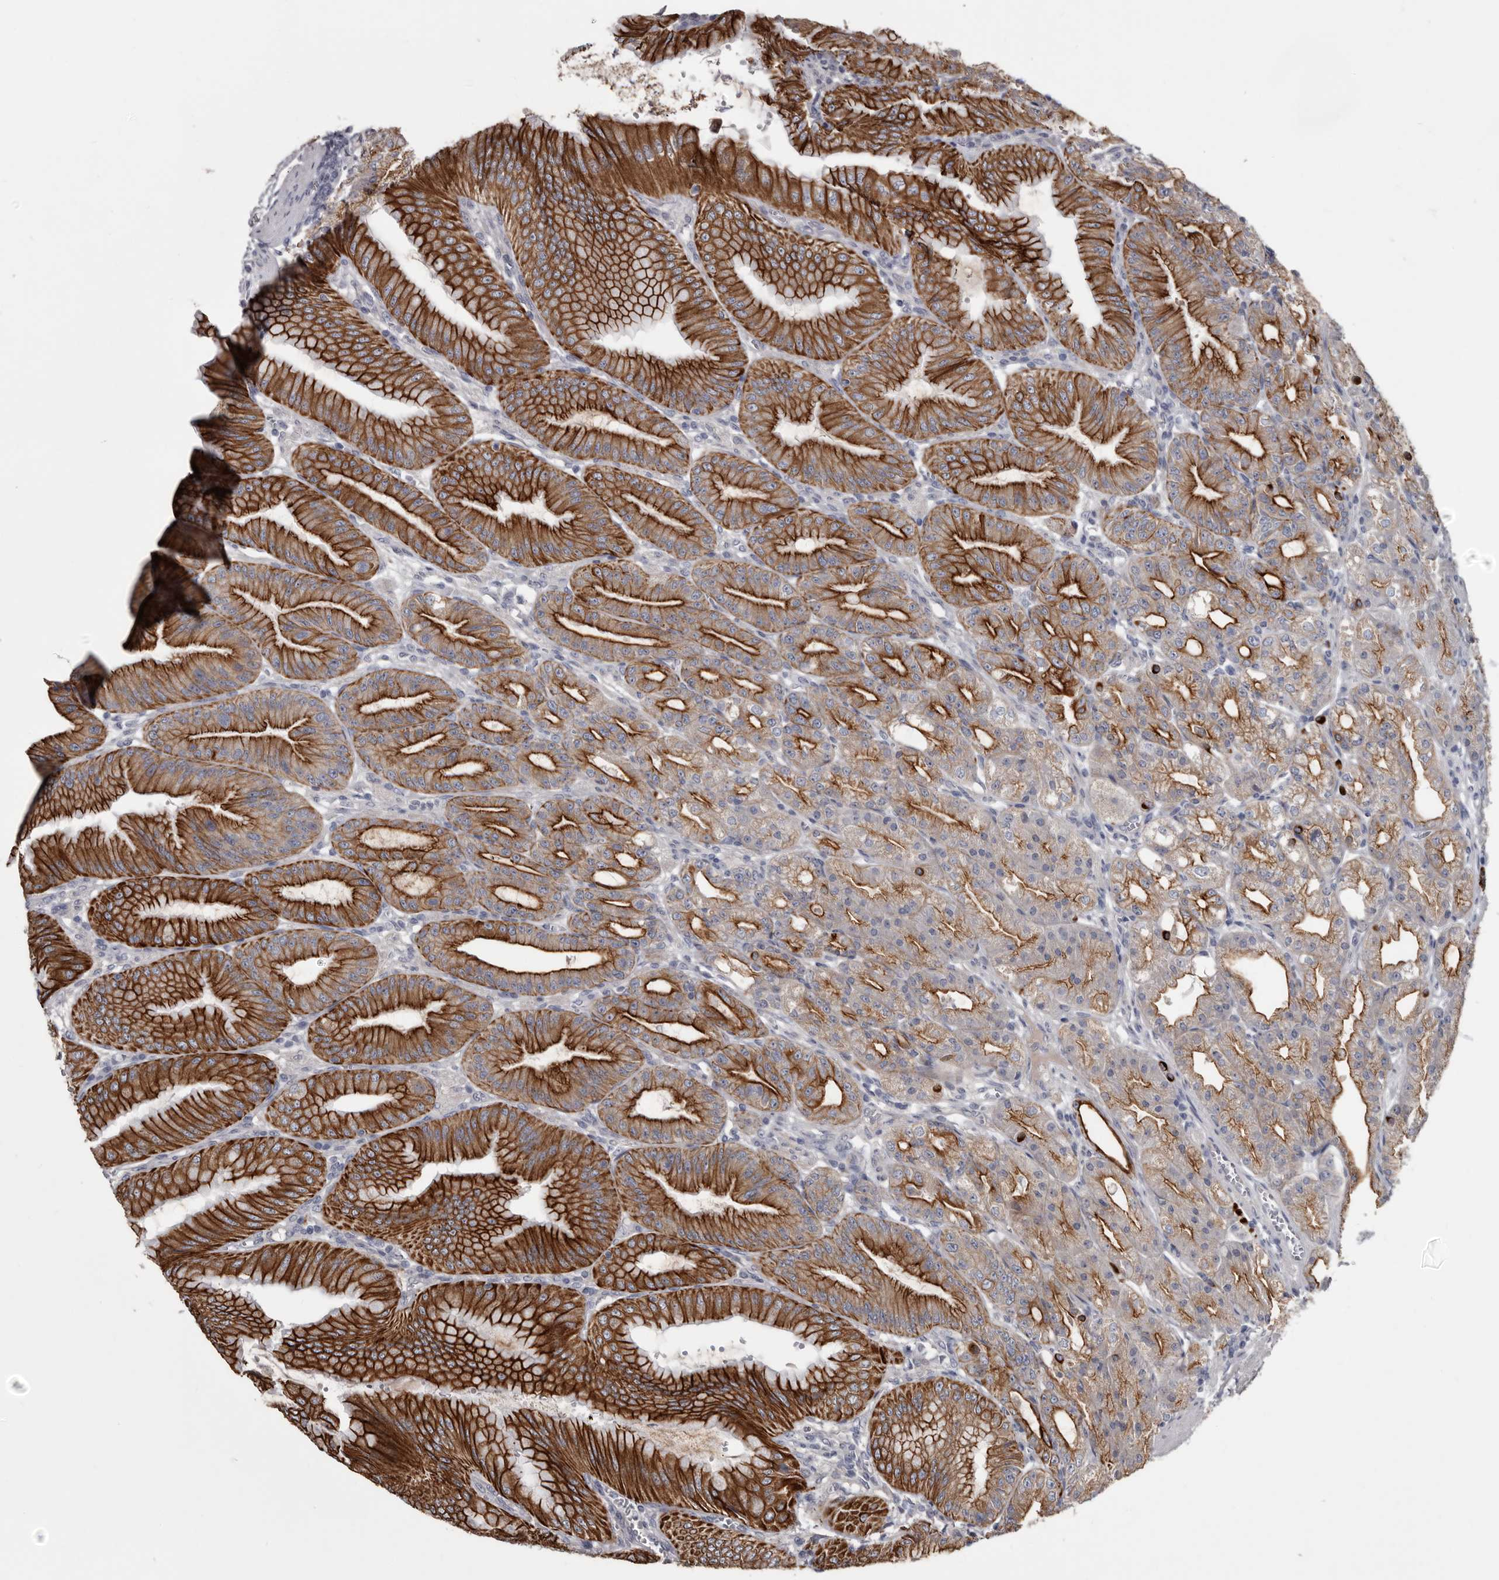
{"staining": {"intensity": "strong", "quantity": "25%-75%", "location": "cytoplasmic/membranous"}, "tissue": "stomach", "cell_type": "Glandular cells", "image_type": "normal", "snomed": [{"axis": "morphology", "description": "Normal tissue, NOS"}, {"axis": "topography", "description": "Stomach, lower"}], "caption": "An image showing strong cytoplasmic/membranous staining in approximately 25%-75% of glandular cells in normal stomach, as visualized by brown immunohistochemical staining.", "gene": "LPAR6", "patient": {"sex": "male", "age": 71}}